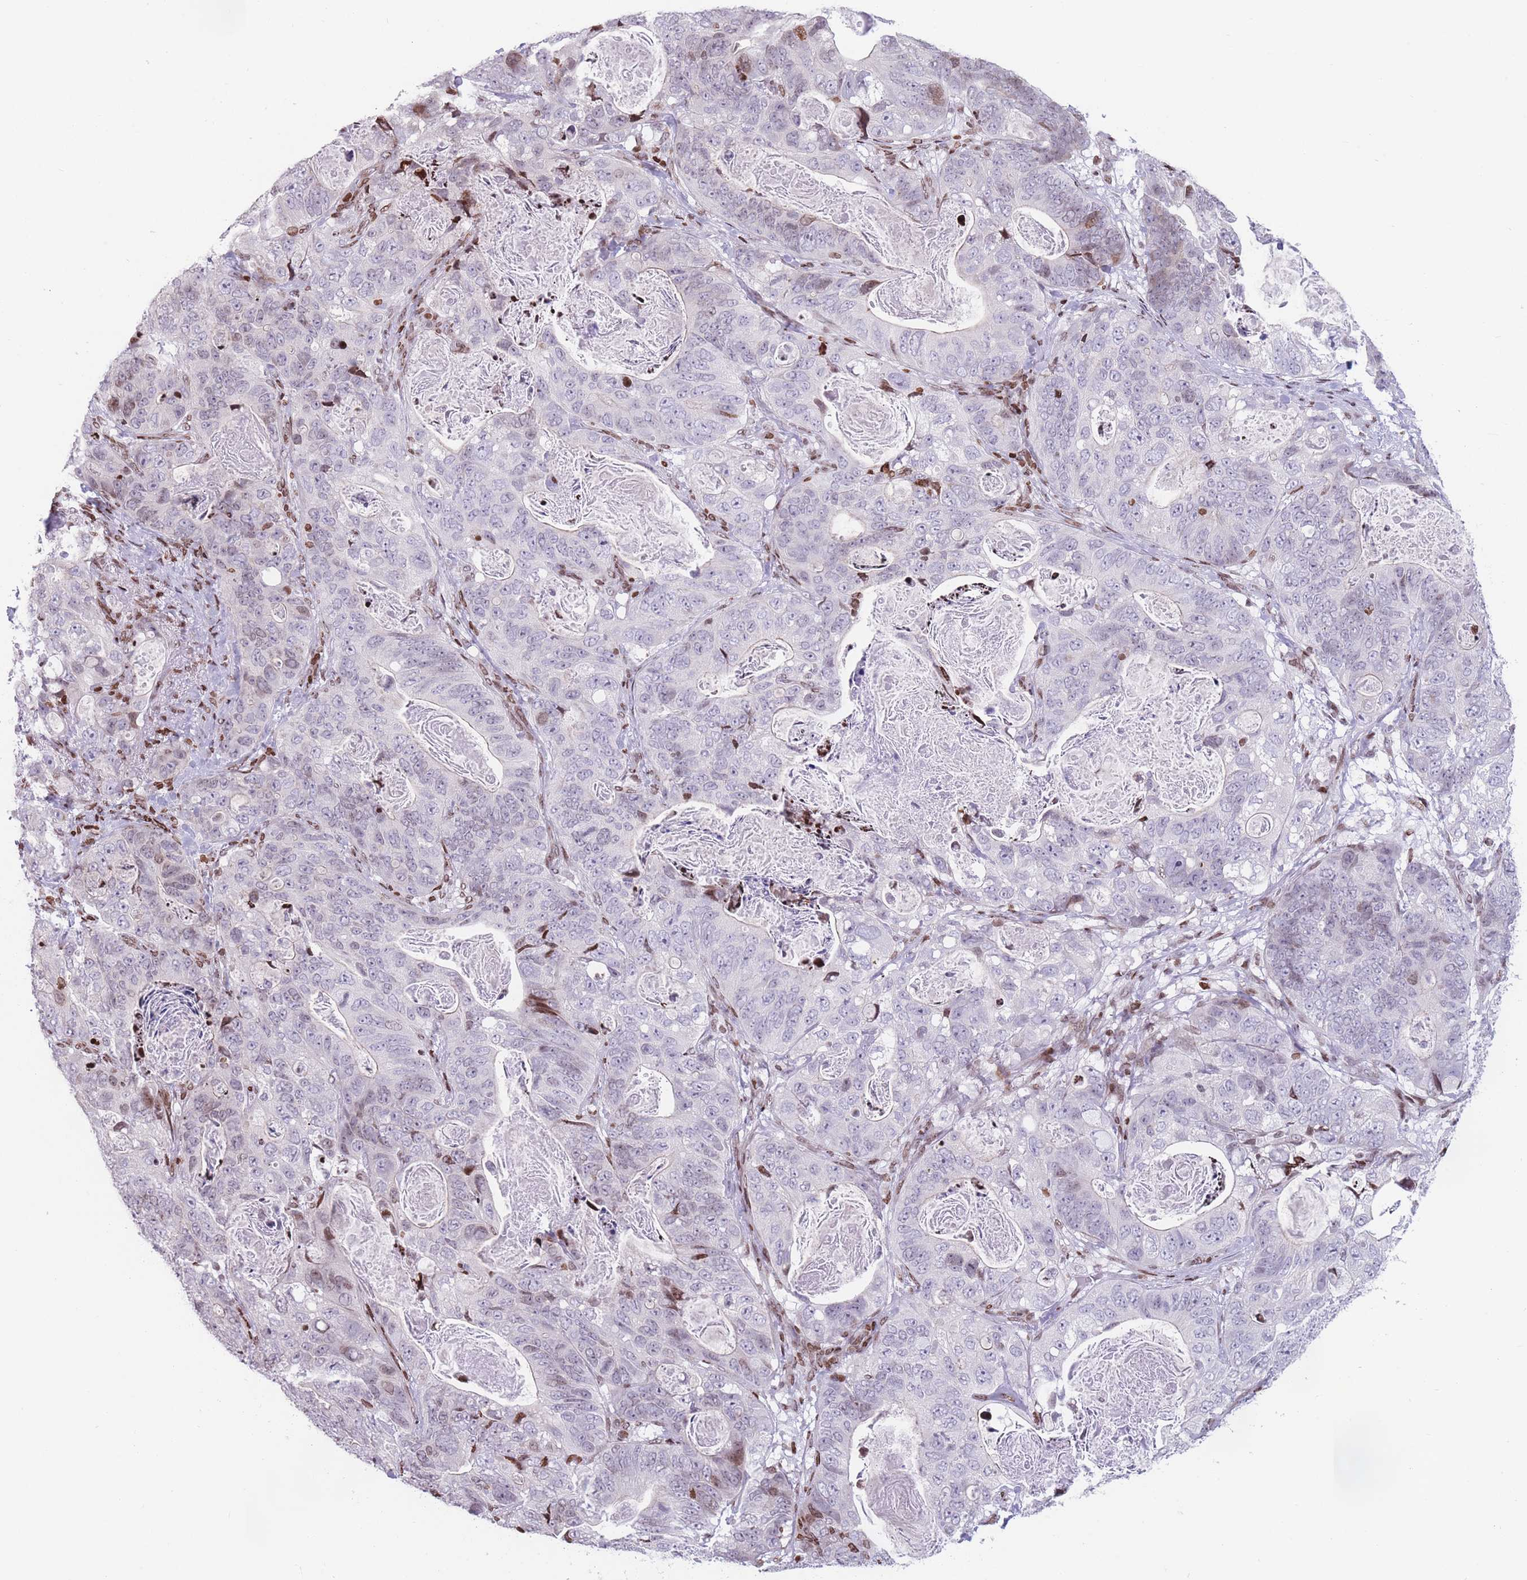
{"staining": {"intensity": "moderate", "quantity": "<25%", "location": "nuclear"}, "tissue": "stomach cancer", "cell_type": "Tumor cells", "image_type": "cancer", "snomed": [{"axis": "morphology", "description": "Normal tissue, NOS"}, {"axis": "morphology", "description": "Adenocarcinoma, NOS"}, {"axis": "topography", "description": "Stomach"}], "caption": "Approximately <25% of tumor cells in stomach cancer (adenocarcinoma) reveal moderate nuclear protein staining as visualized by brown immunohistochemical staining.", "gene": "AK9", "patient": {"sex": "female", "age": 89}}